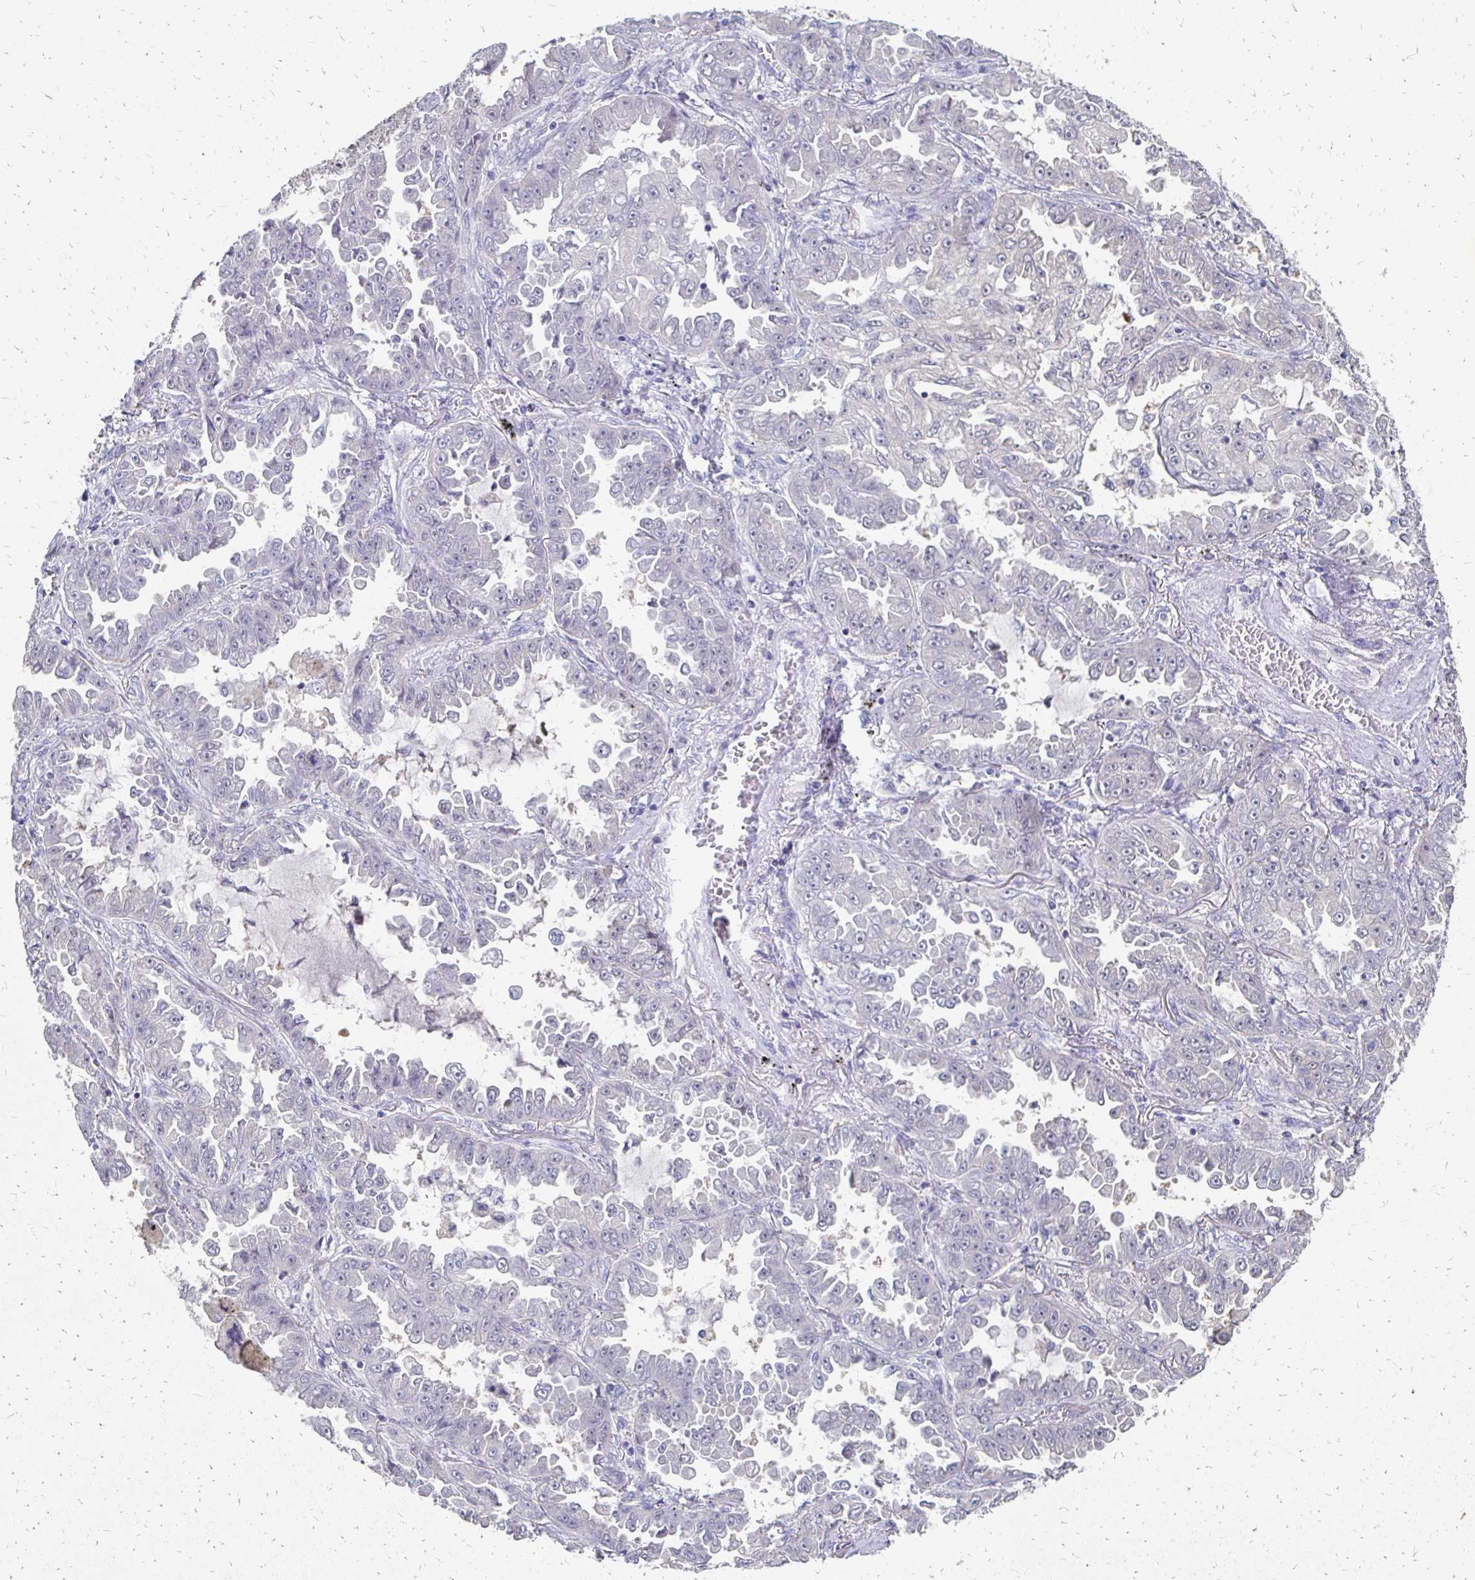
{"staining": {"intensity": "negative", "quantity": "none", "location": "none"}, "tissue": "lung cancer", "cell_type": "Tumor cells", "image_type": "cancer", "snomed": [{"axis": "morphology", "description": "Adenocarcinoma, NOS"}, {"axis": "topography", "description": "Lung"}], "caption": "Immunohistochemistry photomicrograph of neoplastic tissue: human adenocarcinoma (lung) stained with DAB (3,3'-diaminobenzidine) reveals no significant protein staining in tumor cells.", "gene": "SYCP3", "patient": {"sex": "female", "age": 52}}